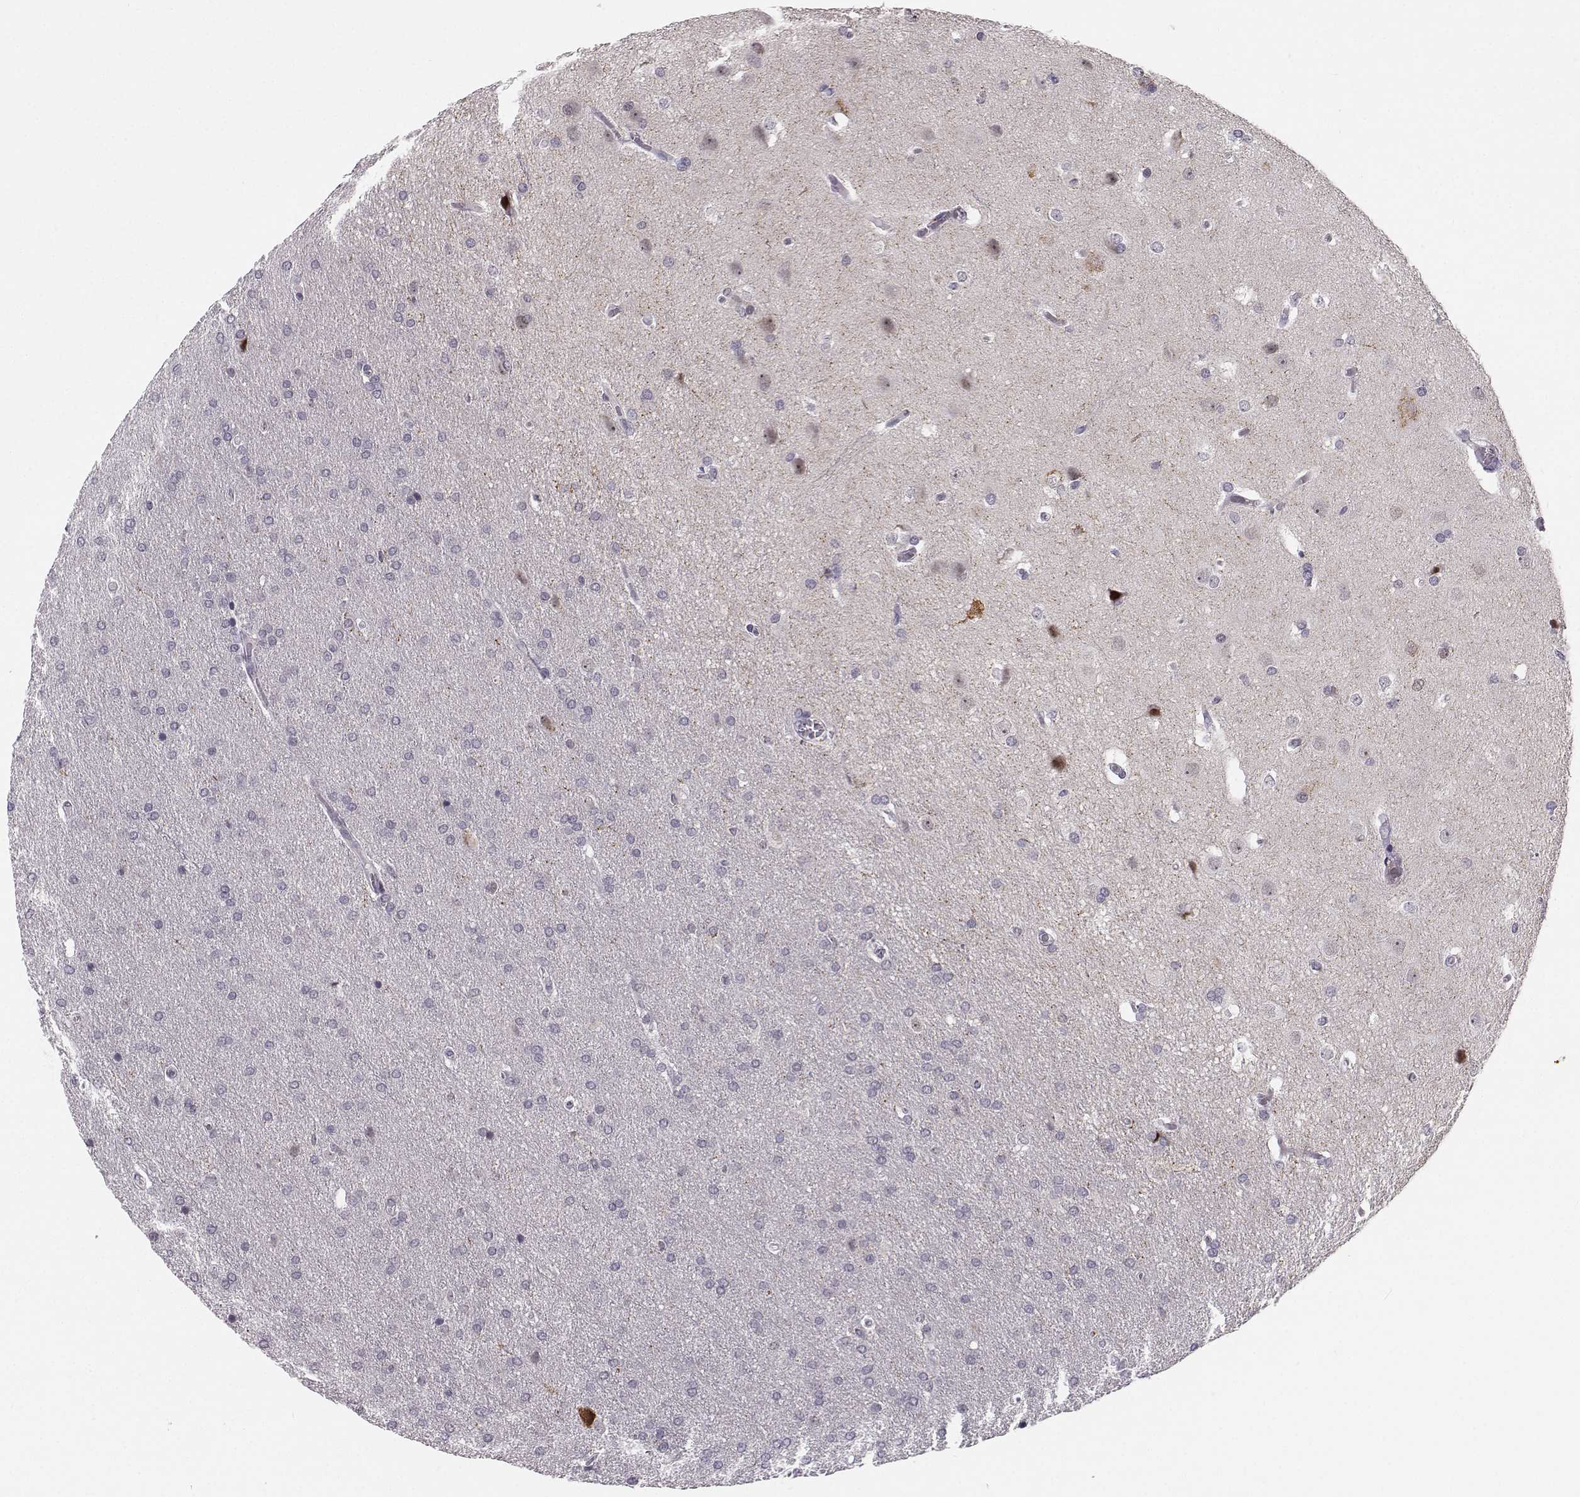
{"staining": {"intensity": "negative", "quantity": "none", "location": "none"}, "tissue": "glioma", "cell_type": "Tumor cells", "image_type": "cancer", "snomed": [{"axis": "morphology", "description": "Glioma, malignant, Low grade"}, {"axis": "topography", "description": "Brain"}], "caption": "Immunohistochemical staining of malignant low-grade glioma demonstrates no significant expression in tumor cells.", "gene": "HTR7", "patient": {"sex": "female", "age": 32}}